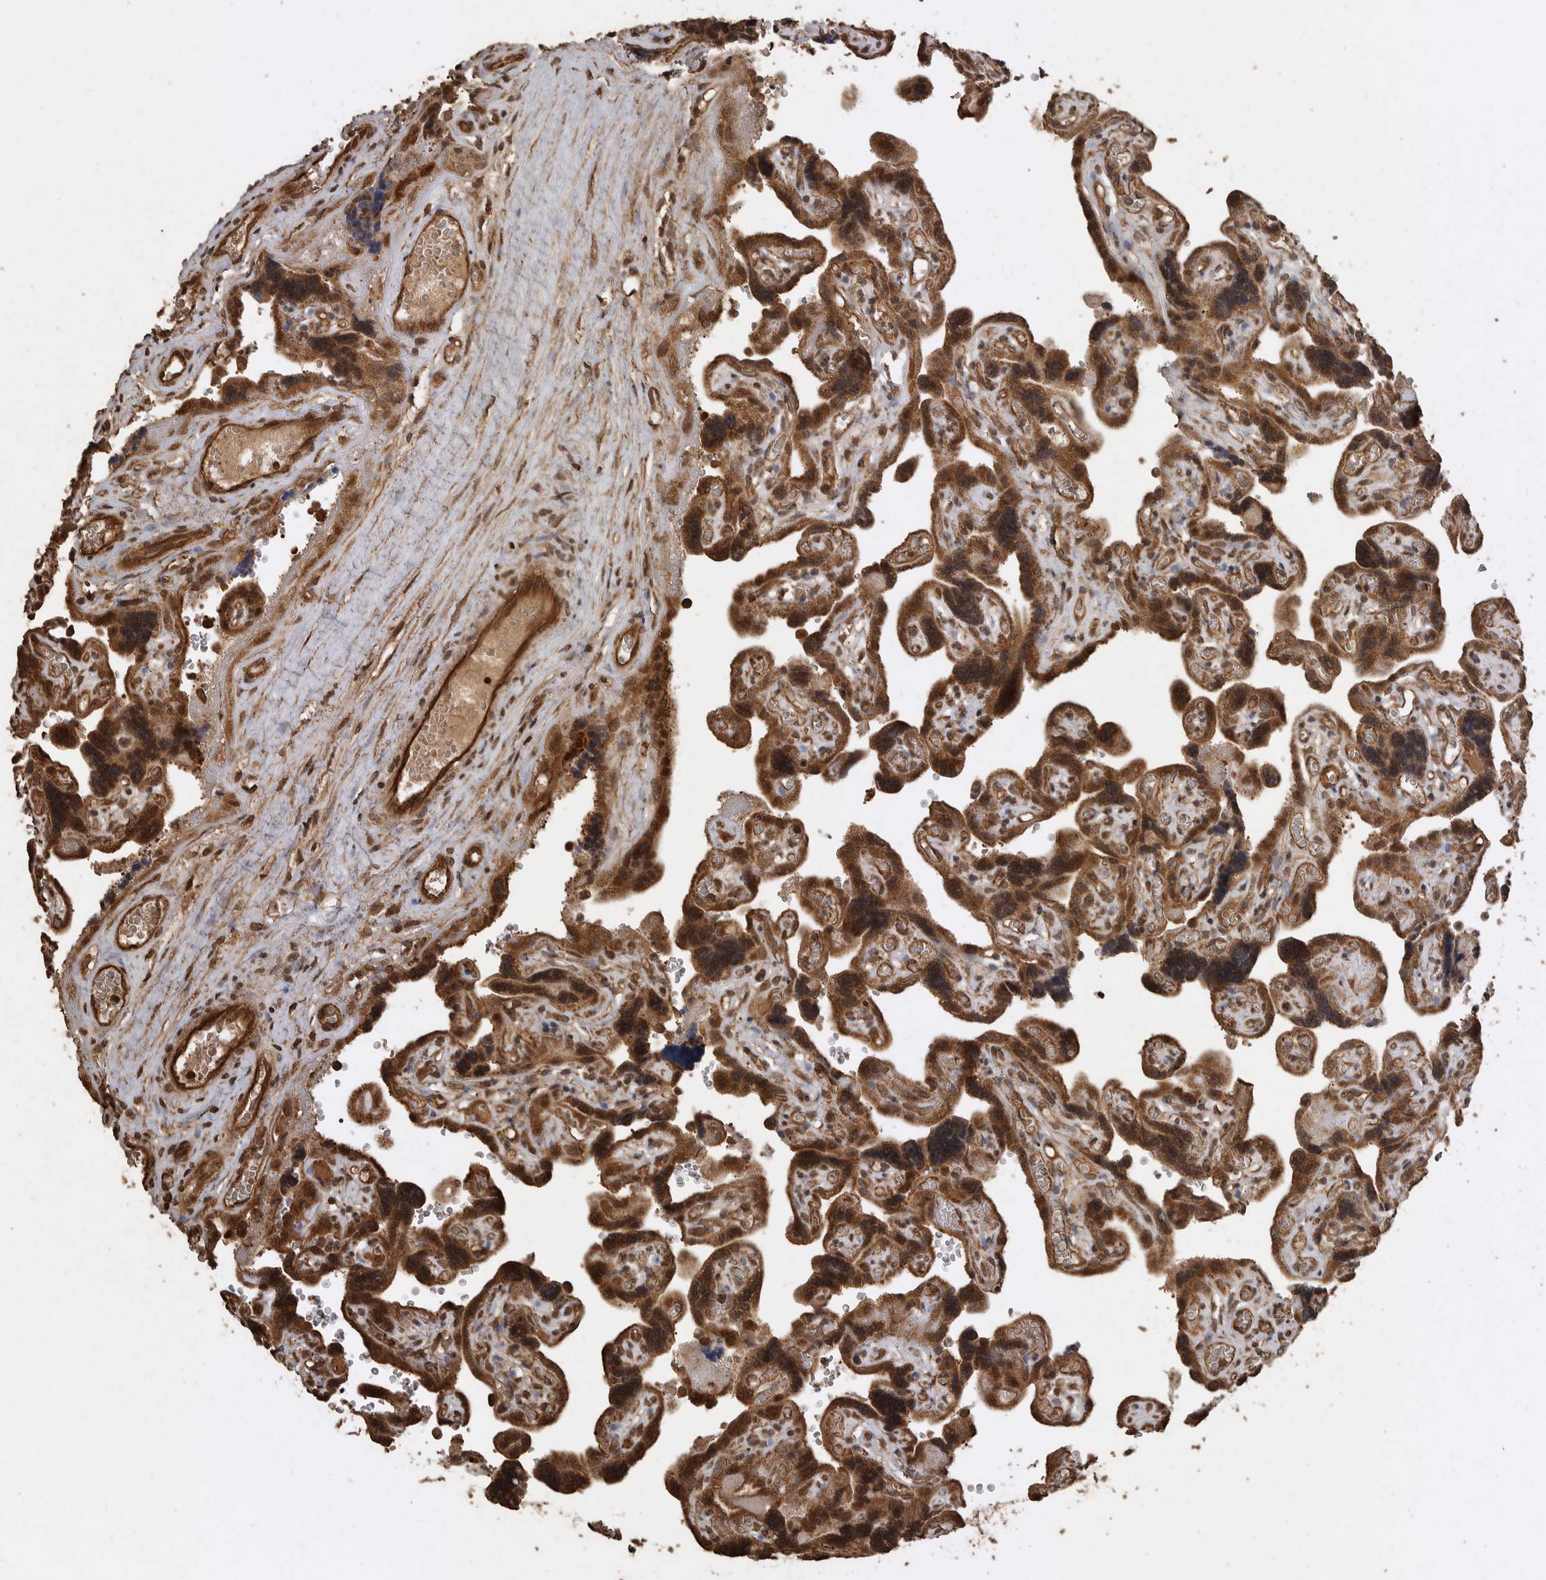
{"staining": {"intensity": "strong", "quantity": ">75%", "location": "cytoplasmic/membranous"}, "tissue": "placenta", "cell_type": "Trophoblastic cells", "image_type": "normal", "snomed": [{"axis": "morphology", "description": "Normal tissue, NOS"}, {"axis": "topography", "description": "Placenta"}], "caption": "The micrograph exhibits staining of normal placenta, revealing strong cytoplasmic/membranous protein expression (brown color) within trophoblastic cells. The protein of interest is stained brown, and the nuclei are stained in blue (DAB IHC with brightfield microscopy, high magnification).", "gene": "PINK1", "patient": {"sex": "female", "age": 30}}